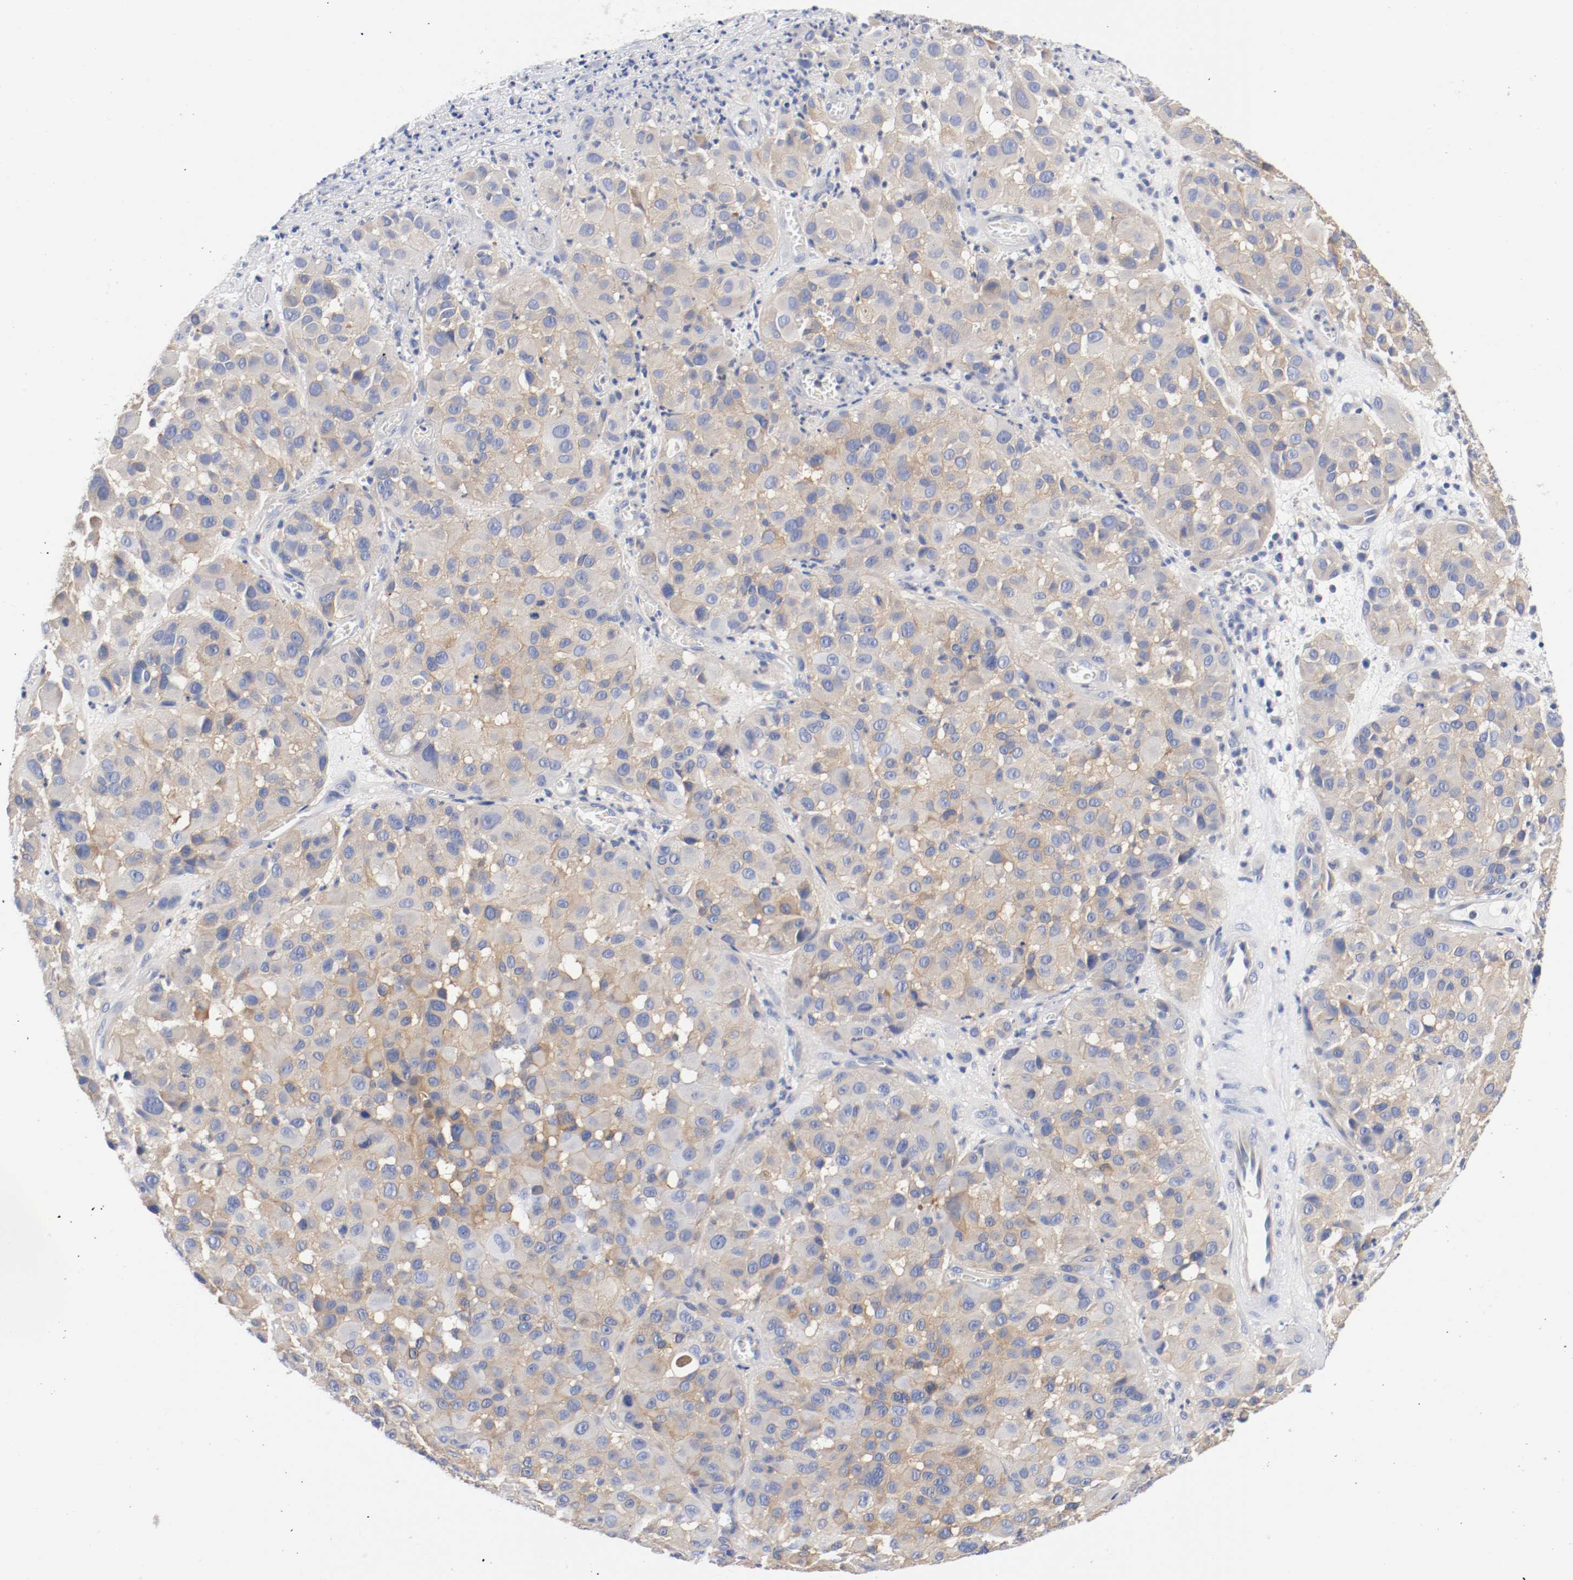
{"staining": {"intensity": "weak", "quantity": ">75%", "location": "cytoplasmic/membranous"}, "tissue": "melanoma", "cell_type": "Tumor cells", "image_type": "cancer", "snomed": [{"axis": "morphology", "description": "Malignant melanoma, NOS"}, {"axis": "topography", "description": "Skin"}], "caption": "Immunohistochemical staining of human melanoma displays weak cytoplasmic/membranous protein positivity in about >75% of tumor cells.", "gene": "HGS", "patient": {"sex": "female", "age": 21}}